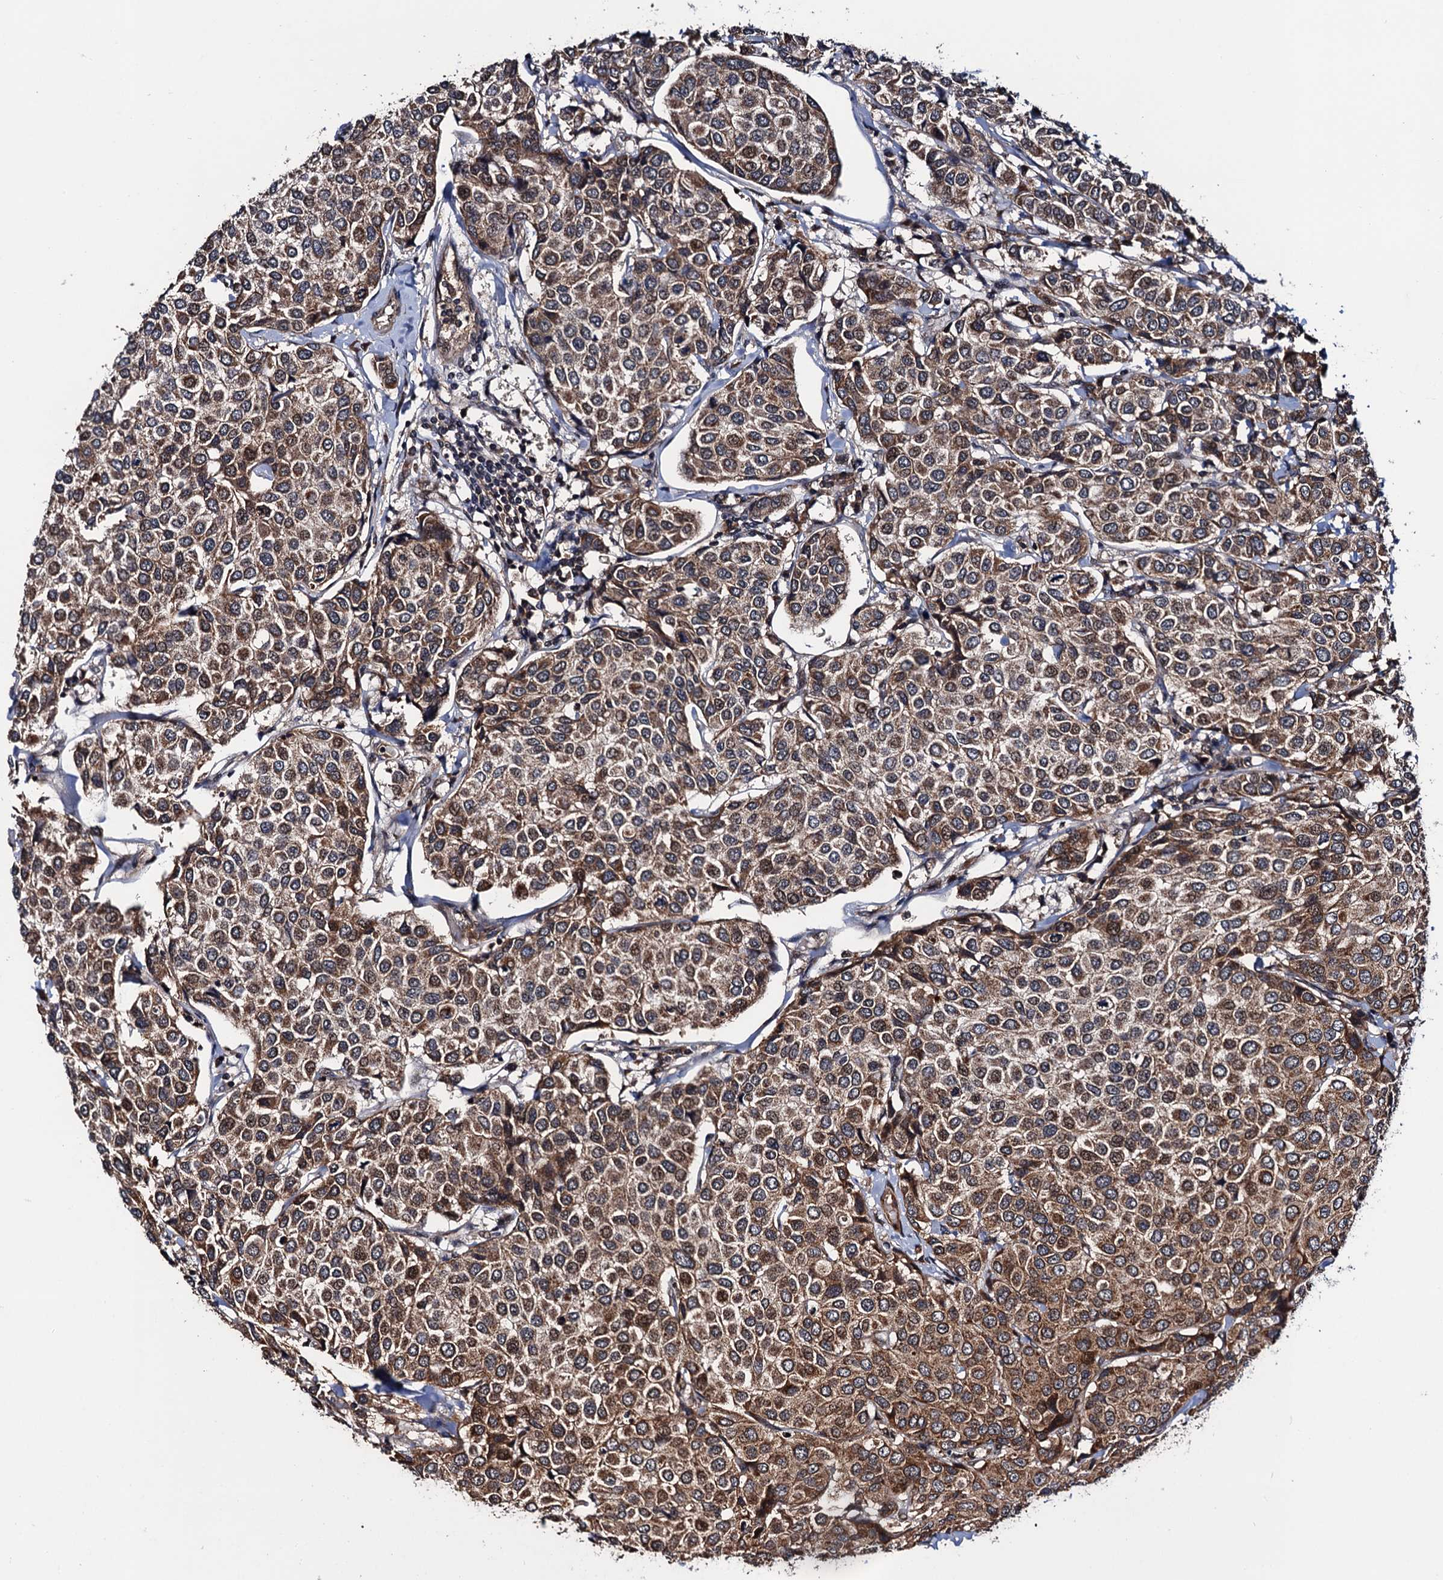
{"staining": {"intensity": "moderate", "quantity": ">75%", "location": "cytoplasmic/membranous"}, "tissue": "breast cancer", "cell_type": "Tumor cells", "image_type": "cancer", "snomed": [{"axis": "morphology", "description": "Duct carcinoma"}, {"axis": "topography", "description": "Breast"}], "caption": "Protein analysis of breast invasive ductal carcinoma tissue reveals moderate cytoplasmic/membranous staining in approximately >75% of tumor cells. (DAB (3,3'-diaminobenzidine) IHC with brightfield microscopy, high magnification).", "gene": "NAA16", "patient": {"sex": "female", "age": 55}}